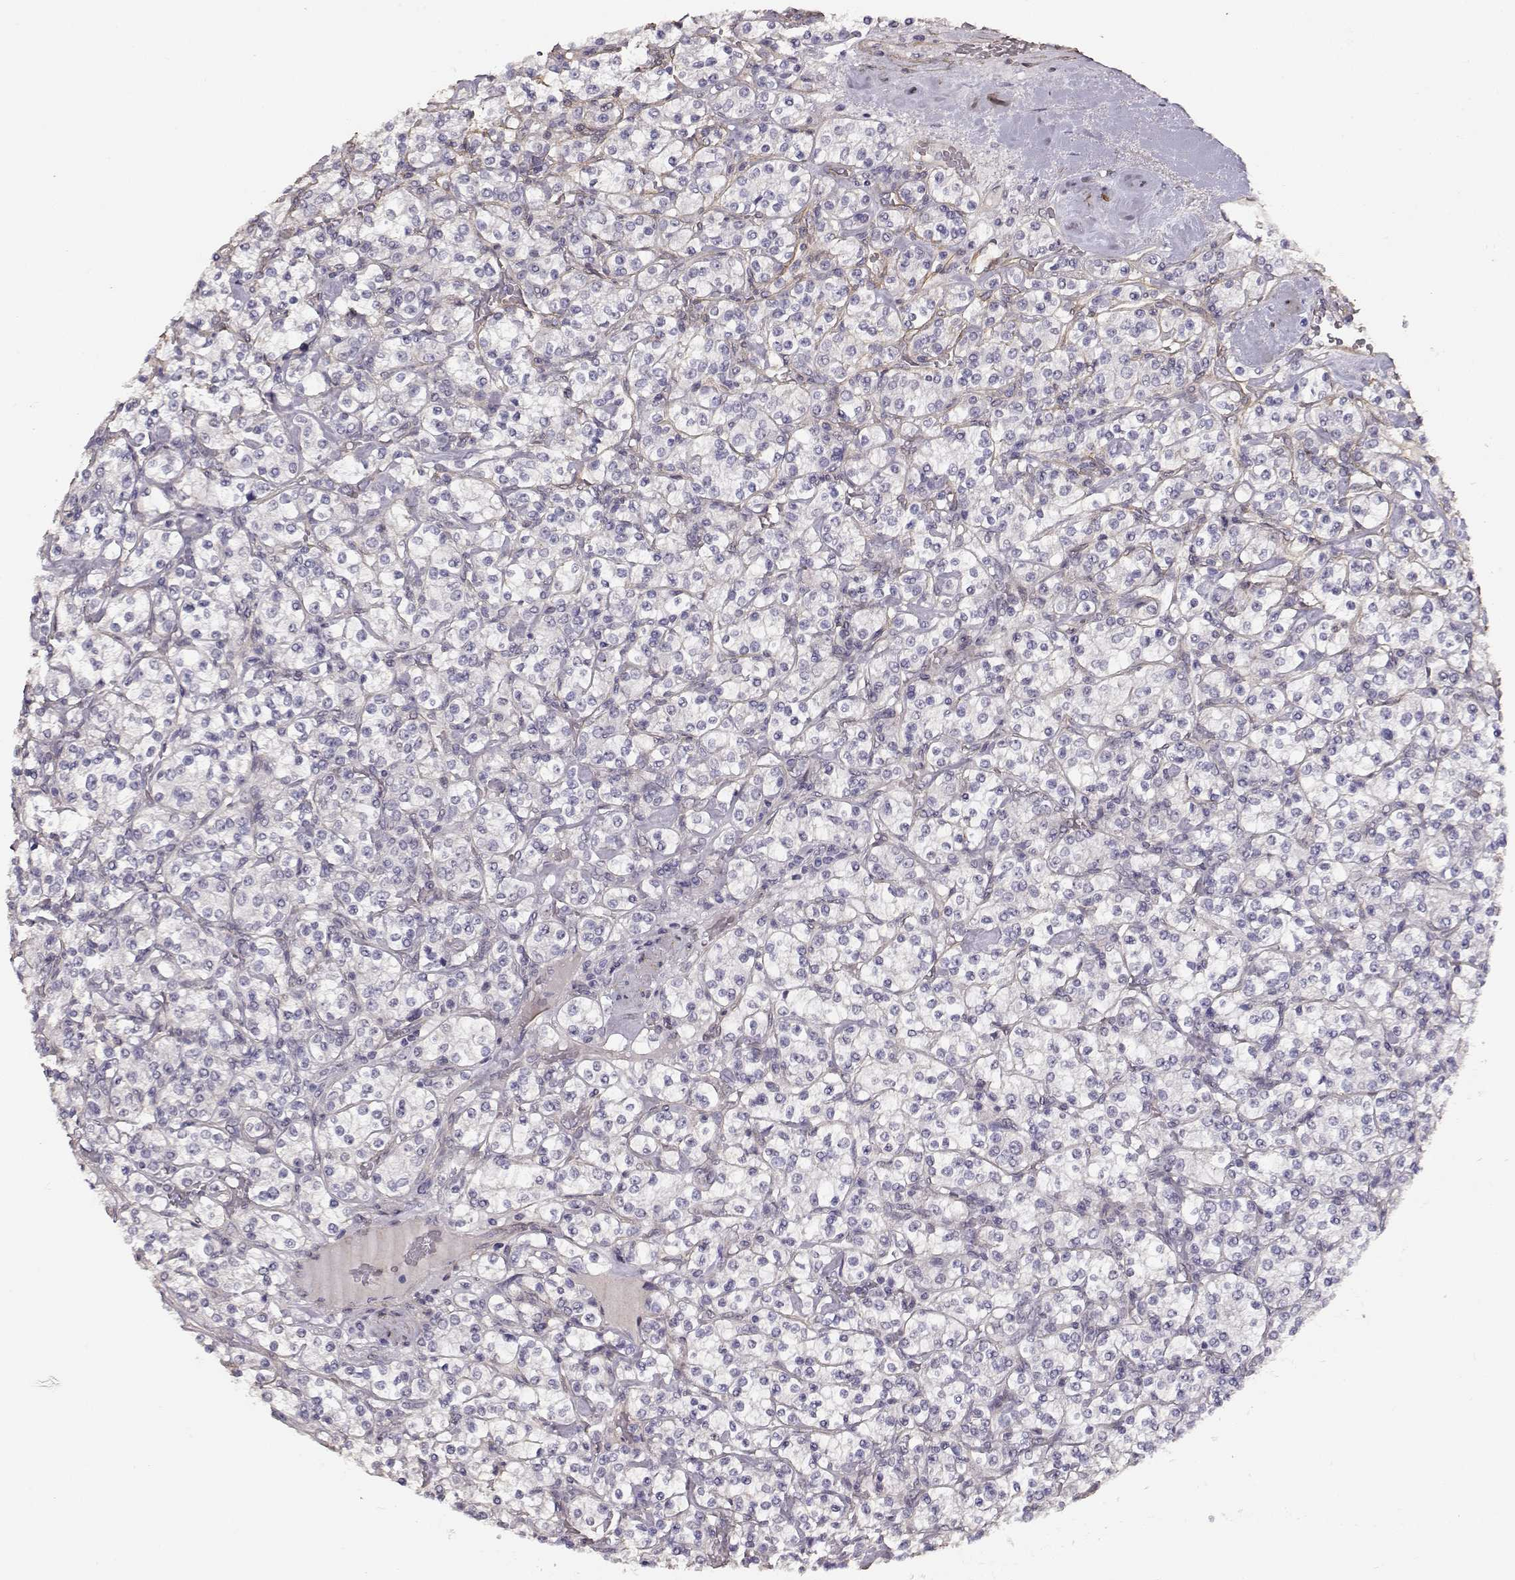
{"staining": {"intensity": "negative", "quantity": "none", "location": "none"}, "tissue": "renal cancer", "cell_type": "Tumor cells", "image_type": "cancer", "snomed": [{"axis": "morphology", "description": "Adenocarcinoma, NOS"}, {"axis": "topography", "description": "Kidney"}], "caption": "DAB immunohistochemical staining of human renal cancer shows no significant expression in tumor cells.", "gene": "LAMA5", "patient": {"sex": "male", "age": 77}}